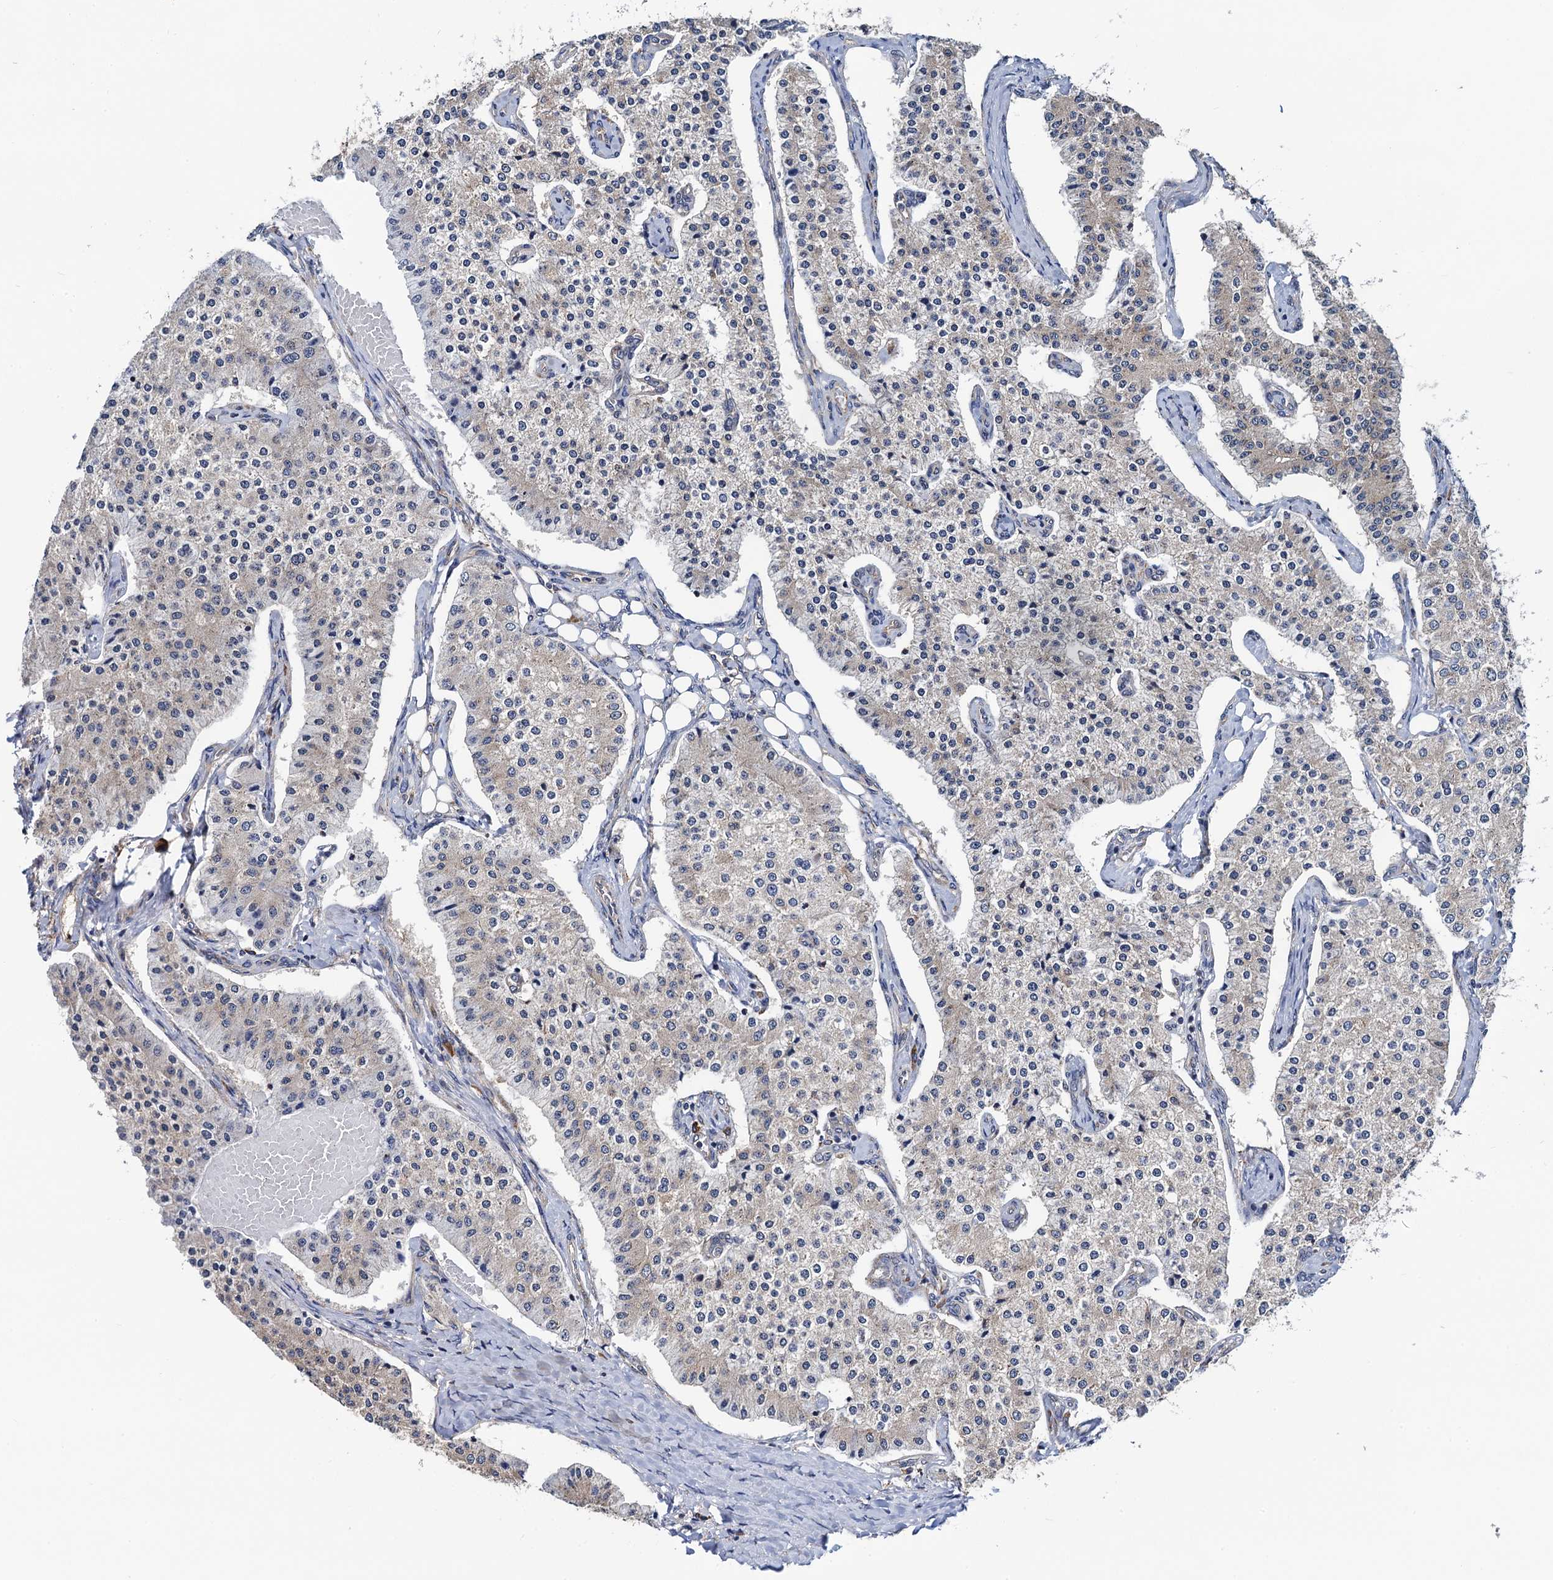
{"staining": {"intensity": "weak", "quantity": "<25%", "location": "cytoplasmic/membranous"}, "tissue": "carcinoid", "cell_type": "Tumor cells", "image_type": "cancer", "snomed": [{"axis": "morphology", "description": "Carcinoid, malignant, NOS"}, {"axis": "topography", "description": "Colon"}], "caption": "A micrograph of carcinoid stained for a protein demonstrates no brown staining in tumor cells.", "gene": "PGLS", "patient": {"sex": "female", "age": 52}}